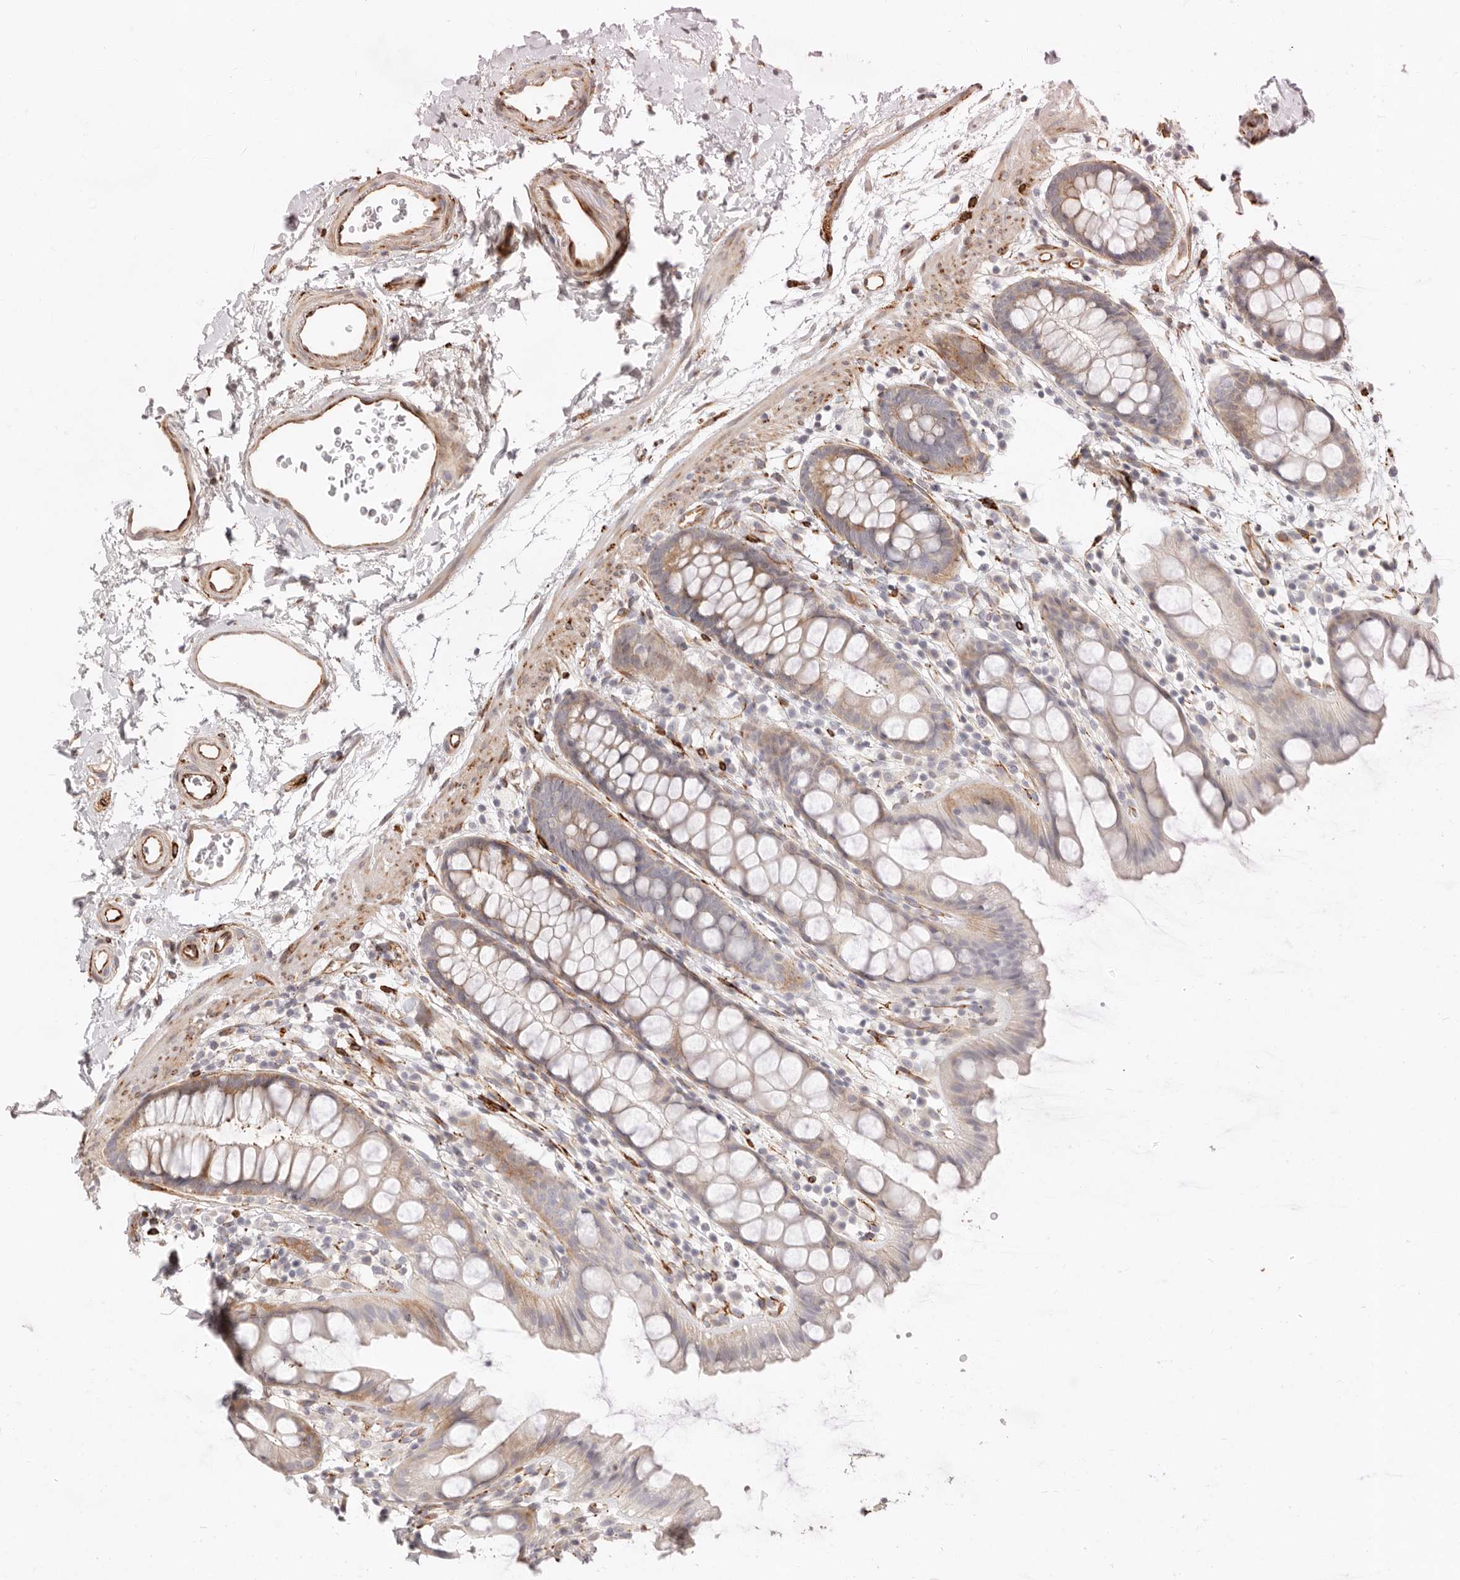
{"staining": {"intensity": "moderate", "quantity": "25%-75%", "location": "cytoplasmic/membranous"}, "tissue": "rectum", "cell_type": "Glandular cells", "image_type": "normal", "snomed": [{"axis": "morphology", "description": "Normal tissue, NOS"}, {"axis": "topography", "description": "Rectum"}], "caption": "Immunohistochemical staining of unremarkable rectum displays moderate cytoplasmic/membranous protein expression in about 25%-75% of glandular cells. Using DAB (3,3'-diaminobenzidine) (brown) and hematoxylin (blue) stains, captured at high magnification using brightfield microscopy.", "gene": "SASS6", "patient": {"sex": "female", "age": 65}}